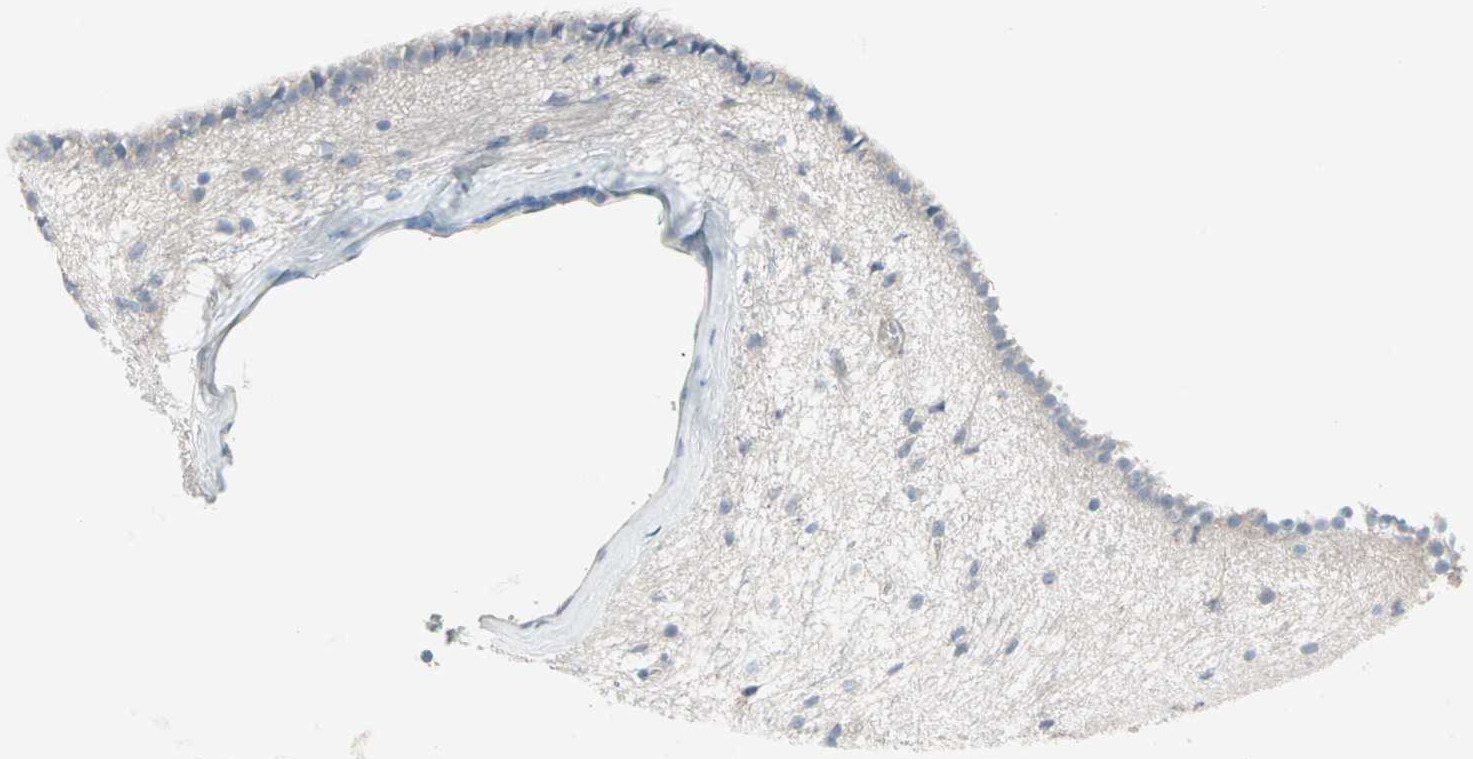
{"staining": {"intensity": "negative", "quantity": "none", "location": "none"}, "tissue": "hippocampus", "cell_type": "Glial cells", "image_type": "normal", "snomed": [{"axis": "morphology", "description": "Normal tissue, NOS"}, {"axis": "topography", "description": "Hippocampus"}], "caption": "Immunohistochemistry (IHC) image of benign human hippocampus stained for a protein (brown), which exhibits no positivity in glial cells.", "gene": "CAND2", "patient": {"sex": "female", "age": 19}}